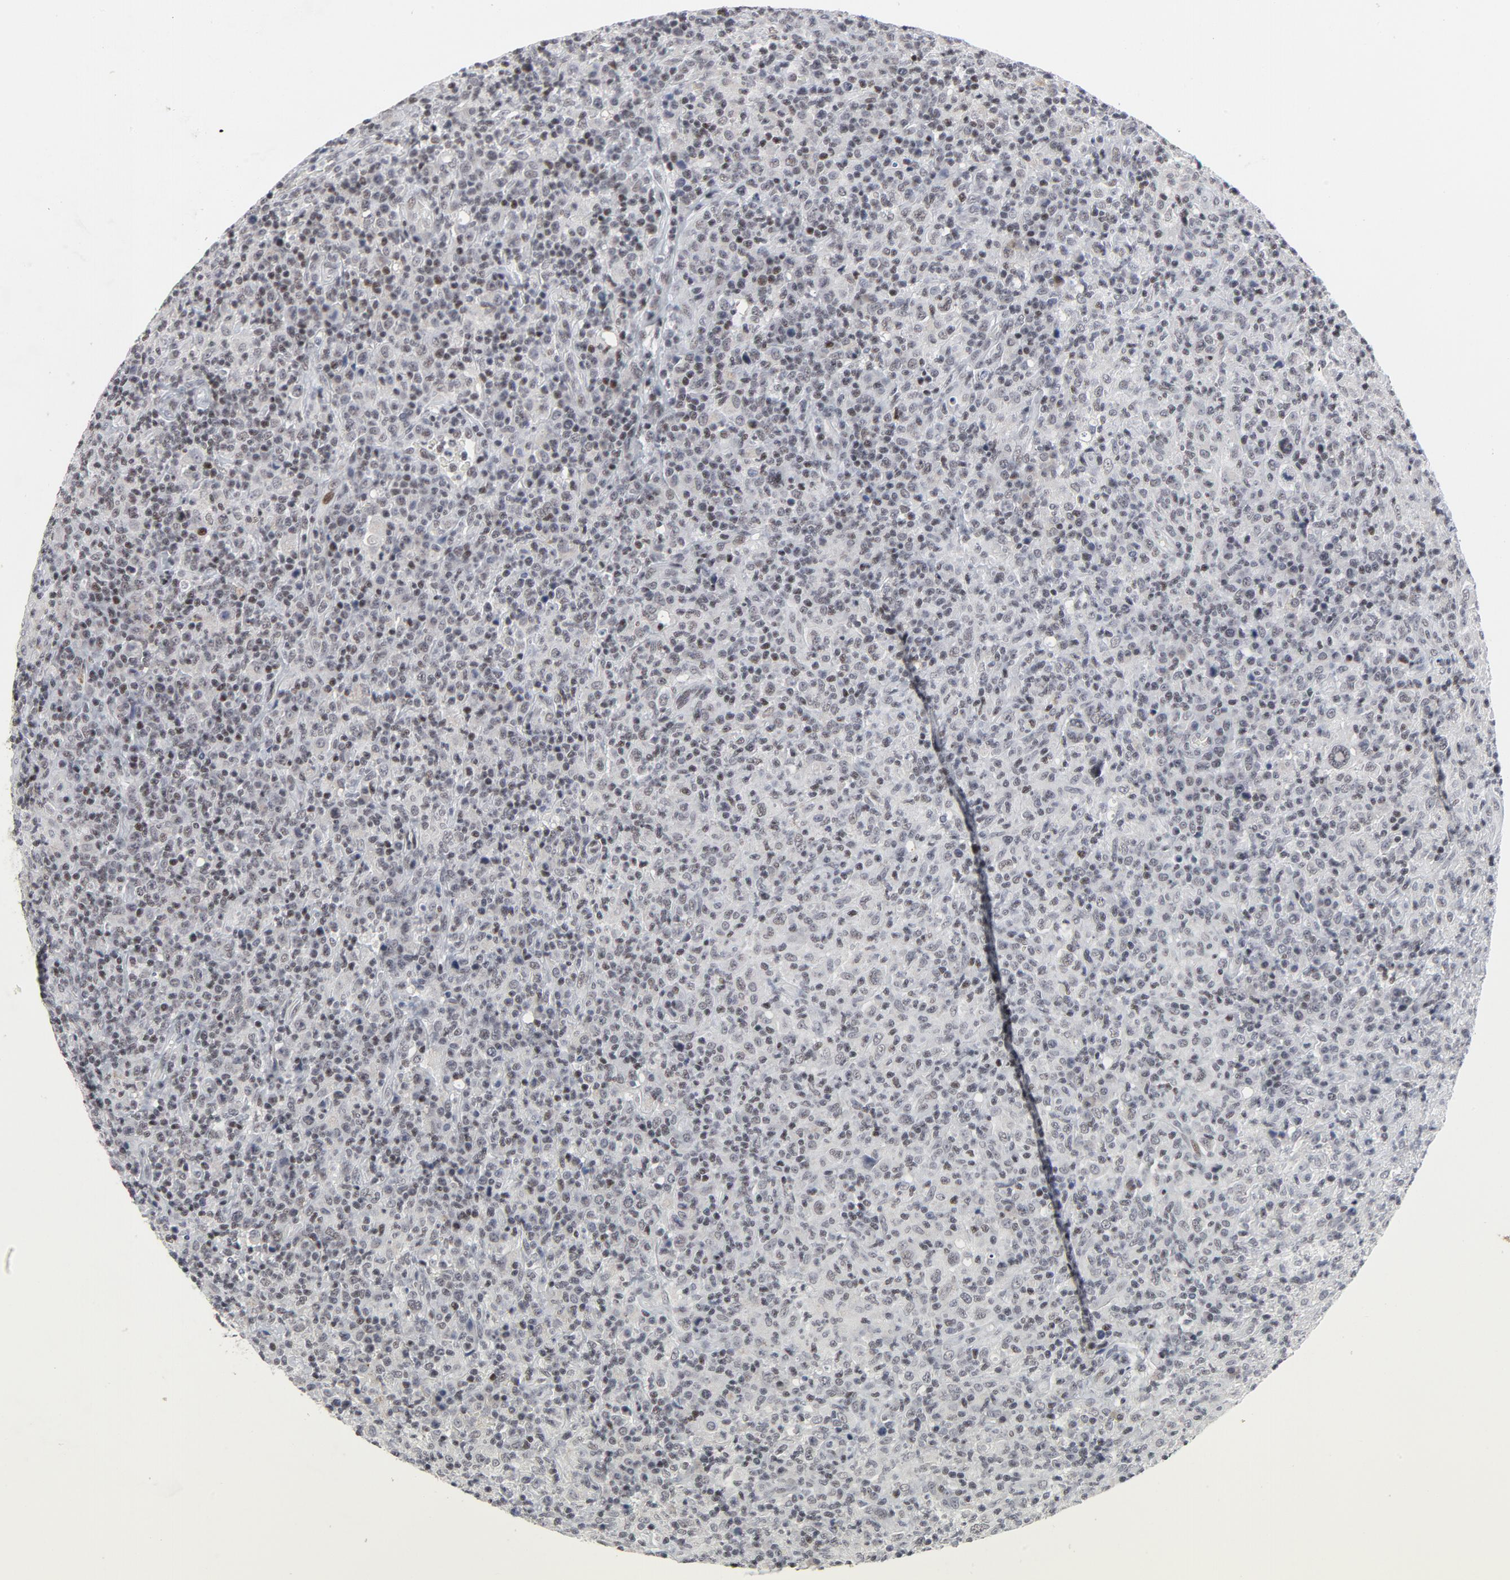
{"staining": {"intensity": "weak", "quantity": "<25%", "location": "nuclear"}, "tissue": "lymphoma", "cell_type": "Tumor cells", "image_type": "cancer", "snomed": [{"axis": "morphology", "description": "Hodgkin's disease, NOS"}, {"axis": "topography", "description": "Lymph node"}], "caption": "Human lymphoma stained for a protein using immunohistochemistry (IHC) exhibits no staining in tumor cells.", "gene": "GABPA", "patient": {"sex": "male", "age": 65}}